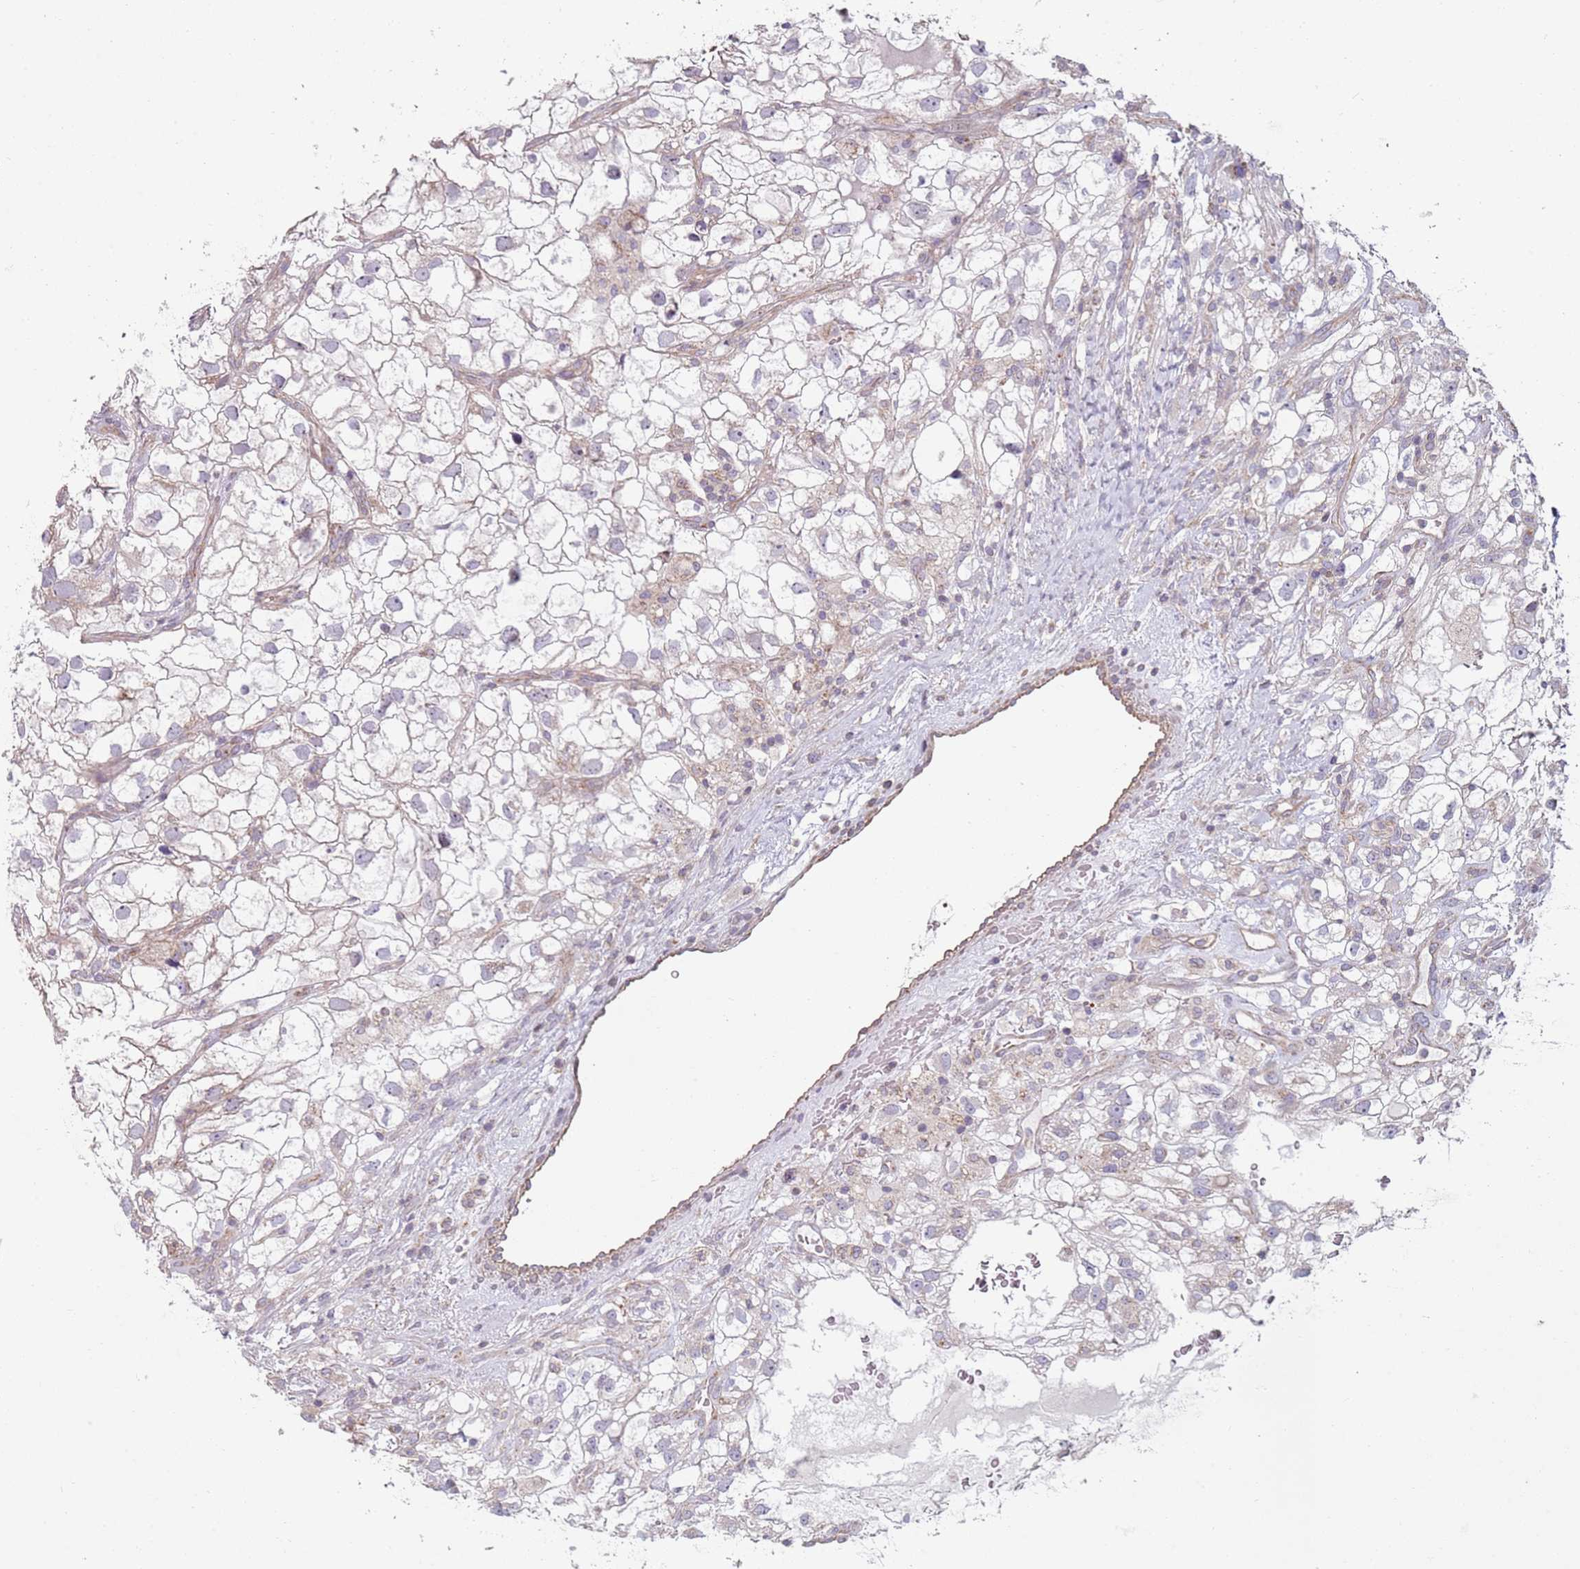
{"staining": {"intensity": "weak", "quantity": "<25%", "location": "cytoplasmic/membranous"}, "tissue": "renal cancer", "cell_type": "Tumor cells", "image_type": "cancer", "snomed": [{"axis": "morphology", "description": "Adenocarcinoma, NOS"}, {"axis": "topography", "description": "Kidney"}], "caption": "High power microscopy histopathology image of an immunohistochemistry photomicrograph of adenocarcinoma (renal), revealing no significant positivity in tumor cells.", "gene": "GAS8", "patient": {"sex": "male", "age": 59}}